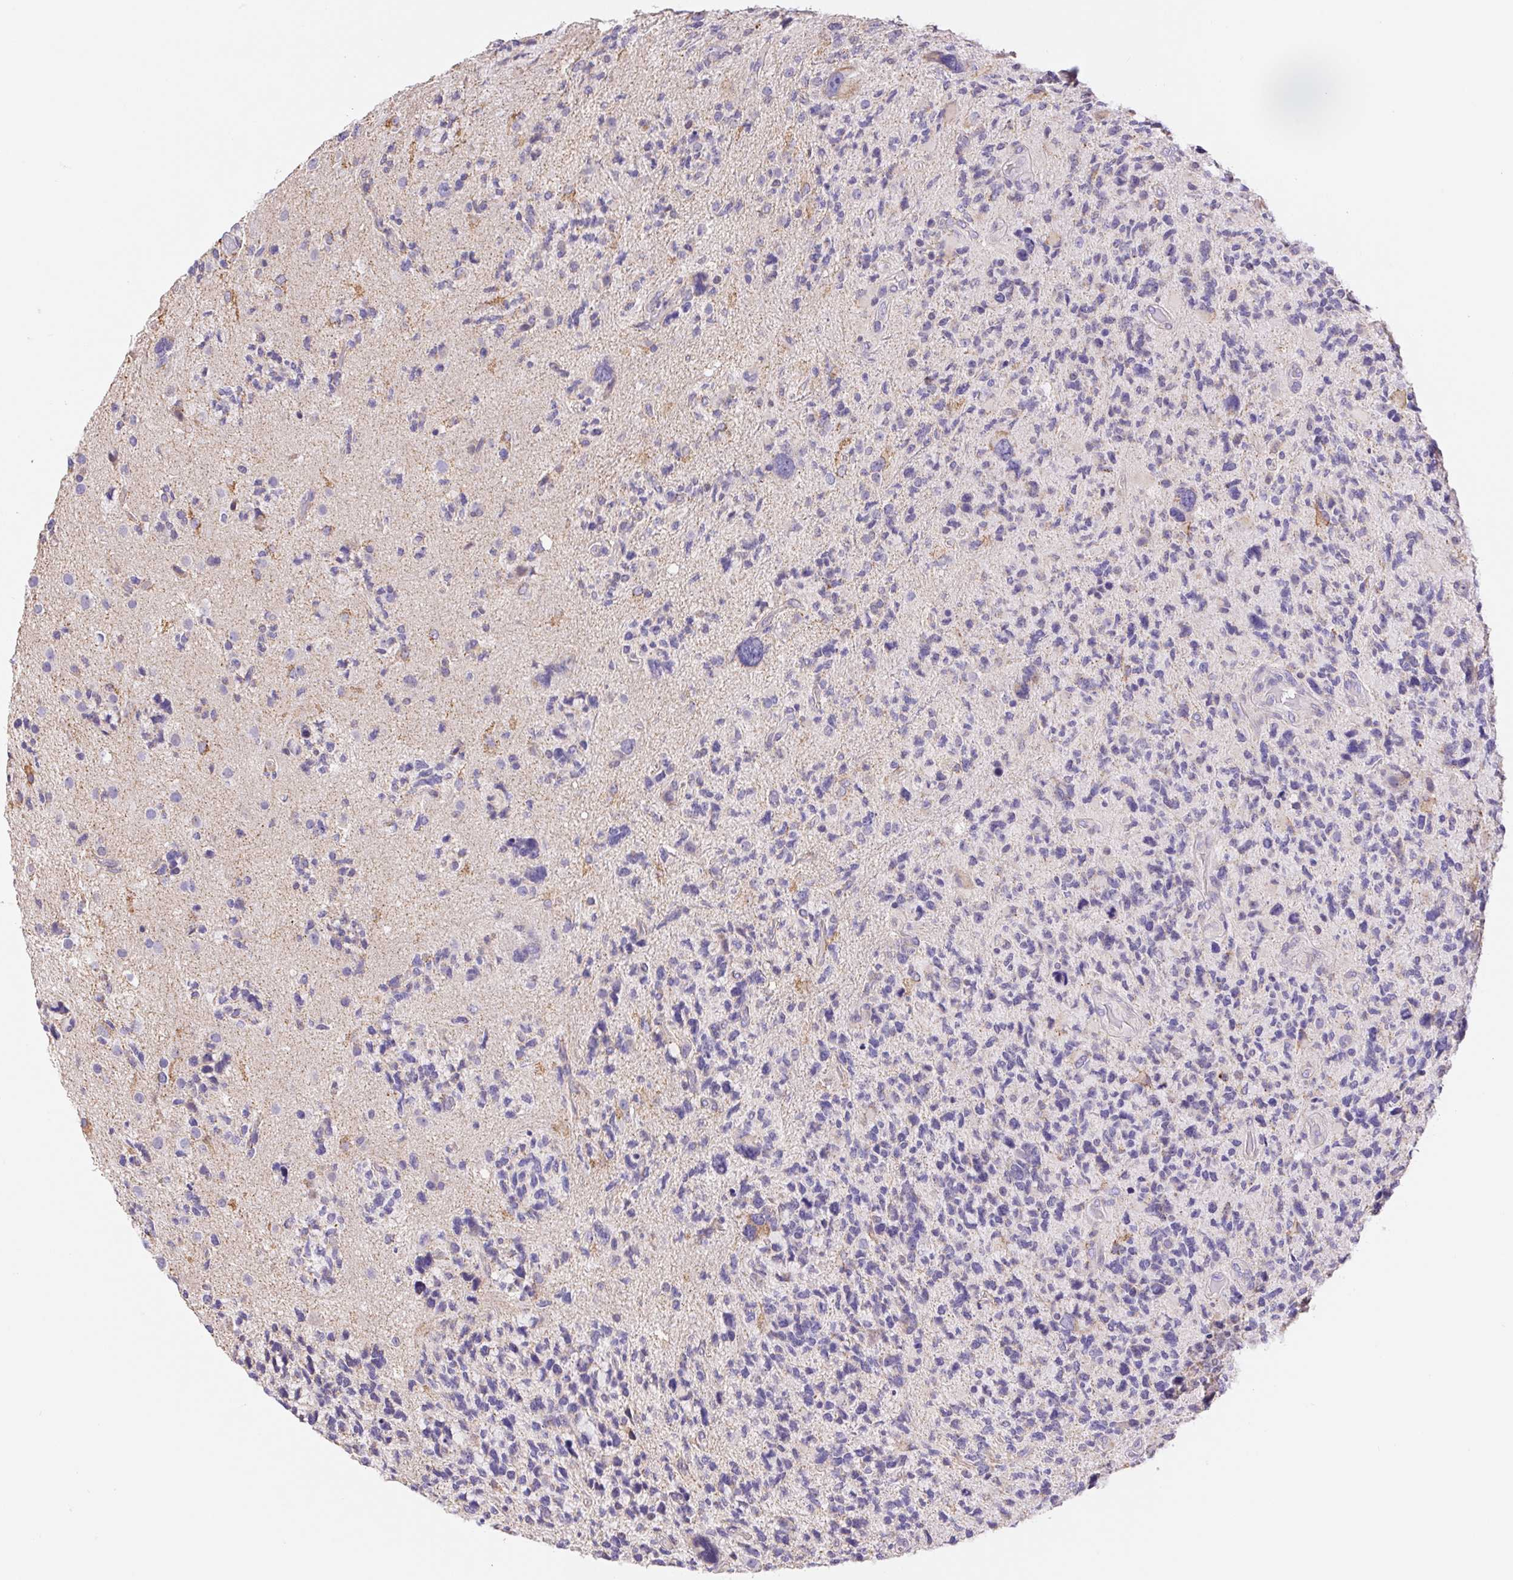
{"staining": {"intensity": "negative", "quantity": "none", "location": "none"}, "tissue": "glioma", "cell_type": "Tumor cells", "image_type": "cancer", "snomed": [{"axis": "morphology", "description": "Glioma, malignant, High grade"}, {"axis": "topography", "description": "Brain"}], "caption": "The micrograph reveals no significant staining in tumor cells of glioma. The staining was performed using DAB (3,3'-diaminobenzidine) to visualize the protein expression in brown, while the nuclei were stained in blue with hematoxylin (Magnification: 20x).", "gene": "FKBP6", "patient": {"sex": "female", "age": 71}}